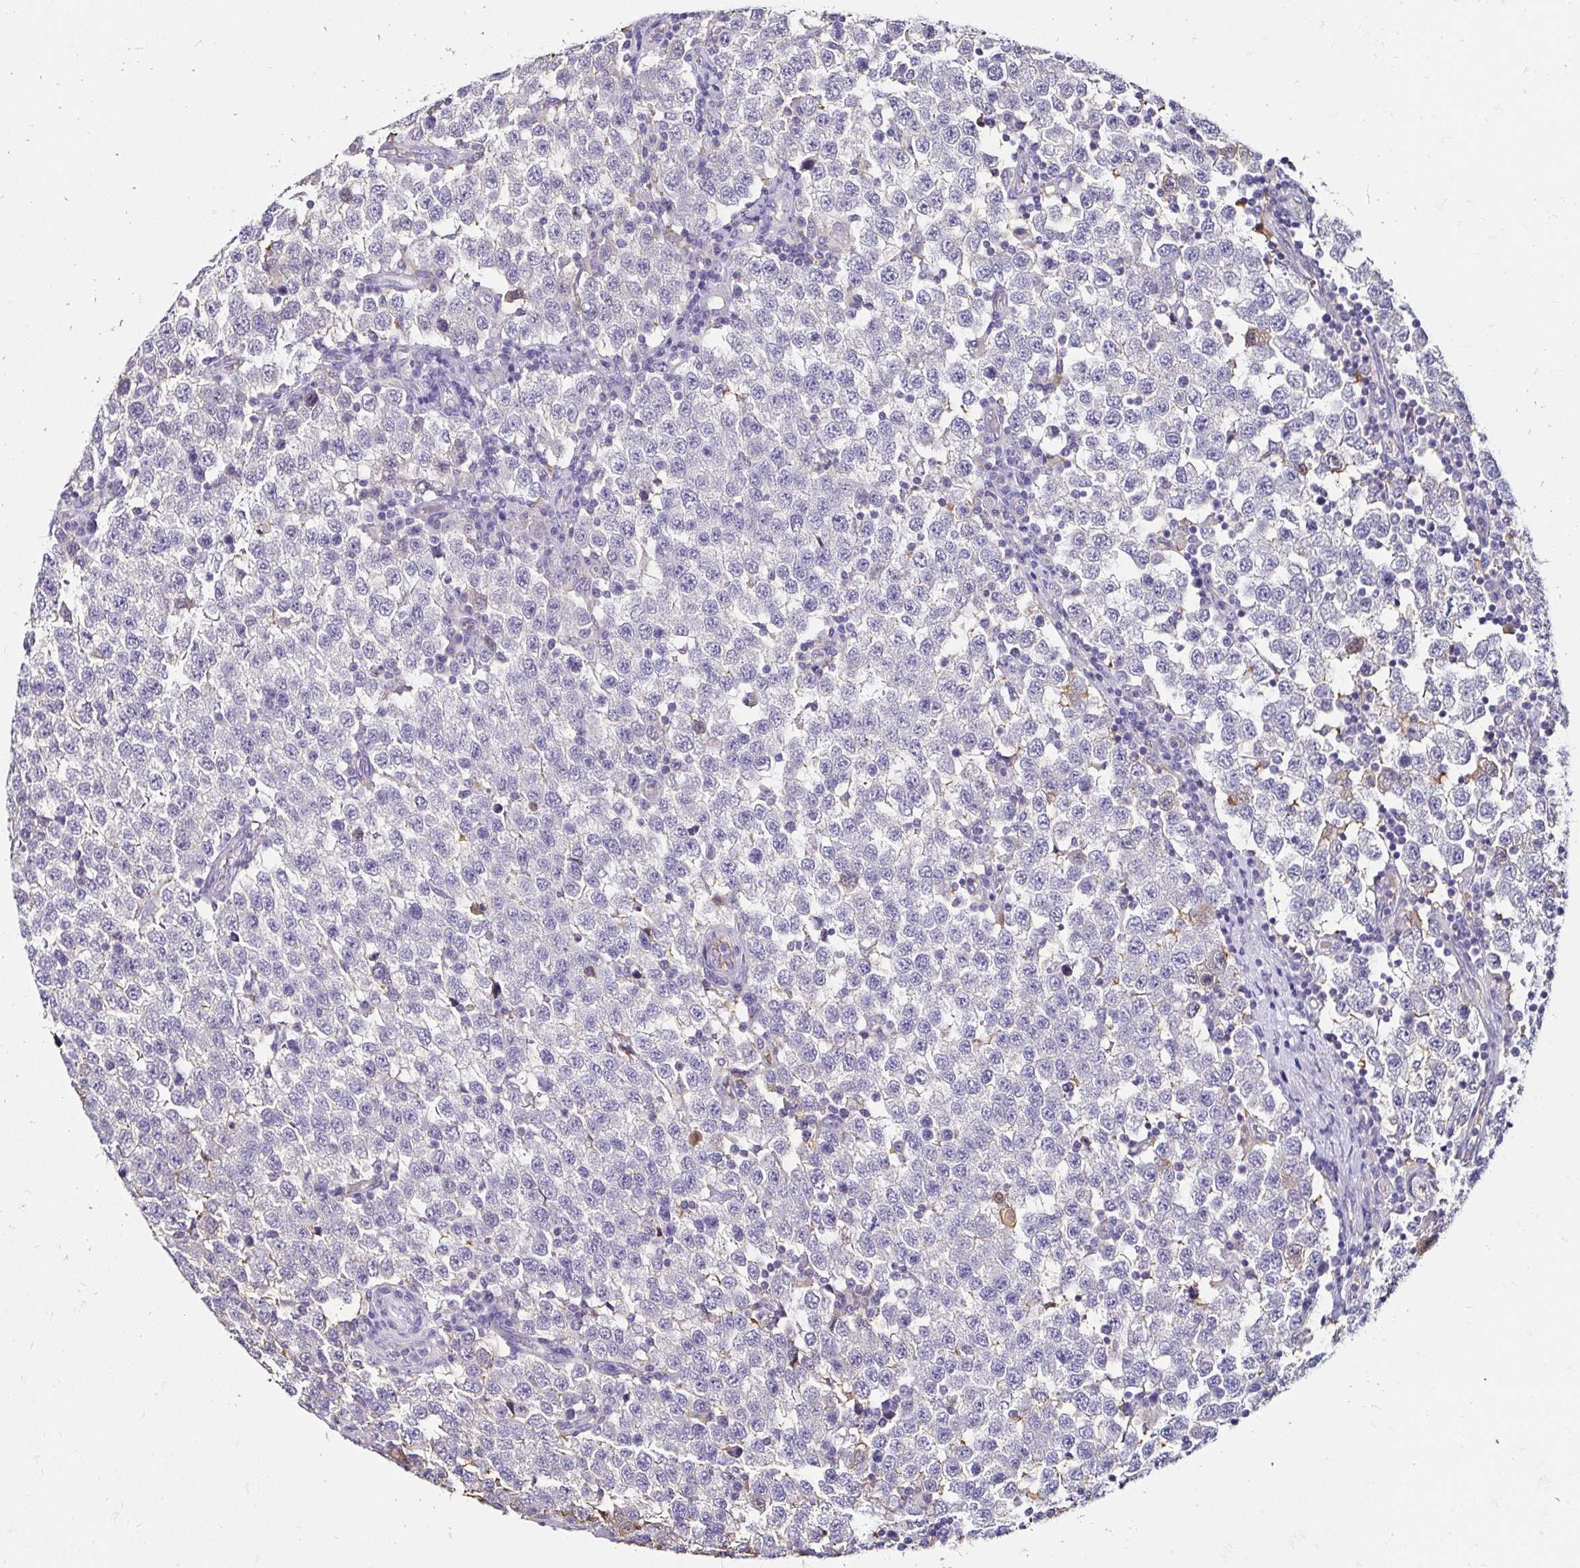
{"staining": {"intensity": "negative", "quantity": "none", "location": "none"}, "tissue": "testis cancer", "cell_type": "Tumor cells", "image_type": "cancer", "snomed": [{"axis": "morphology", "description": "Seminoma, NOS"}, {"axis": "topography", "description": "Testis"}], "caption": "Immunohistochemistry (IHC) of human seminoma (testis) reveals no staining in tumor cells. (DAB (3,3'-diaminobenzidine) immunohistochemistry (IHC) visualized using brightfield microscopy, high magnification).", "gene": "SCG3", "patient": {"sex": "male", "age": 34}}